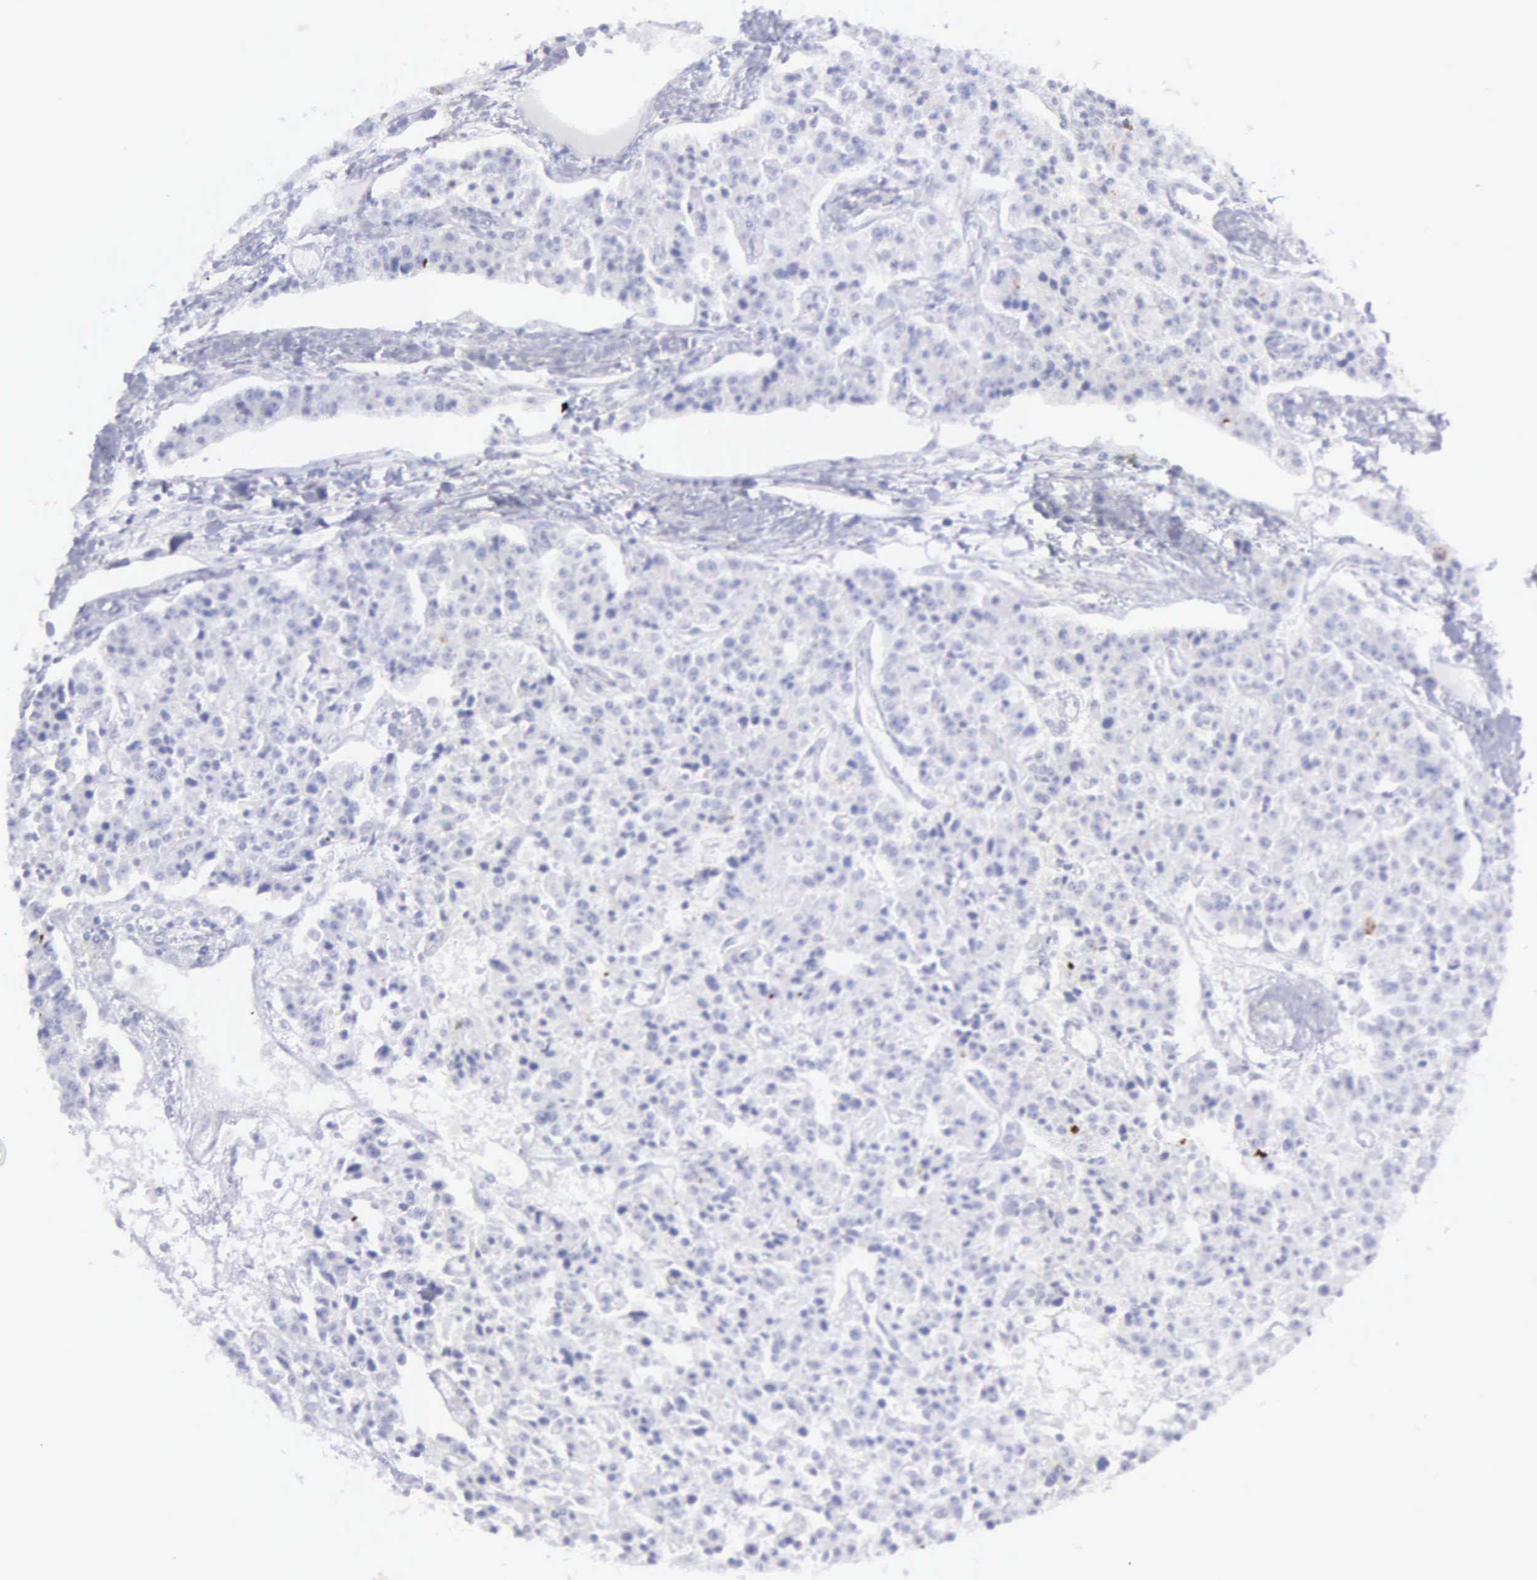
{"staining": {"intensity": "negative", "quantity": "none", "location": "none"}, "tissue": "carcinoid", "cell_type": "Tumor cells", "image_type": "cancer", "snomed": [{"axis": "morphology", "description": "Carcinoid, malignant, NOS"}, {"axis": "topography", "description": "Stomach"}], "caption": "The immunohistochemistry (IHC) image has no significant expression in tumor cells of carcinoid tissue.", "gene": "TYRP1", "patient": {"sex": "female", "age": 76}}